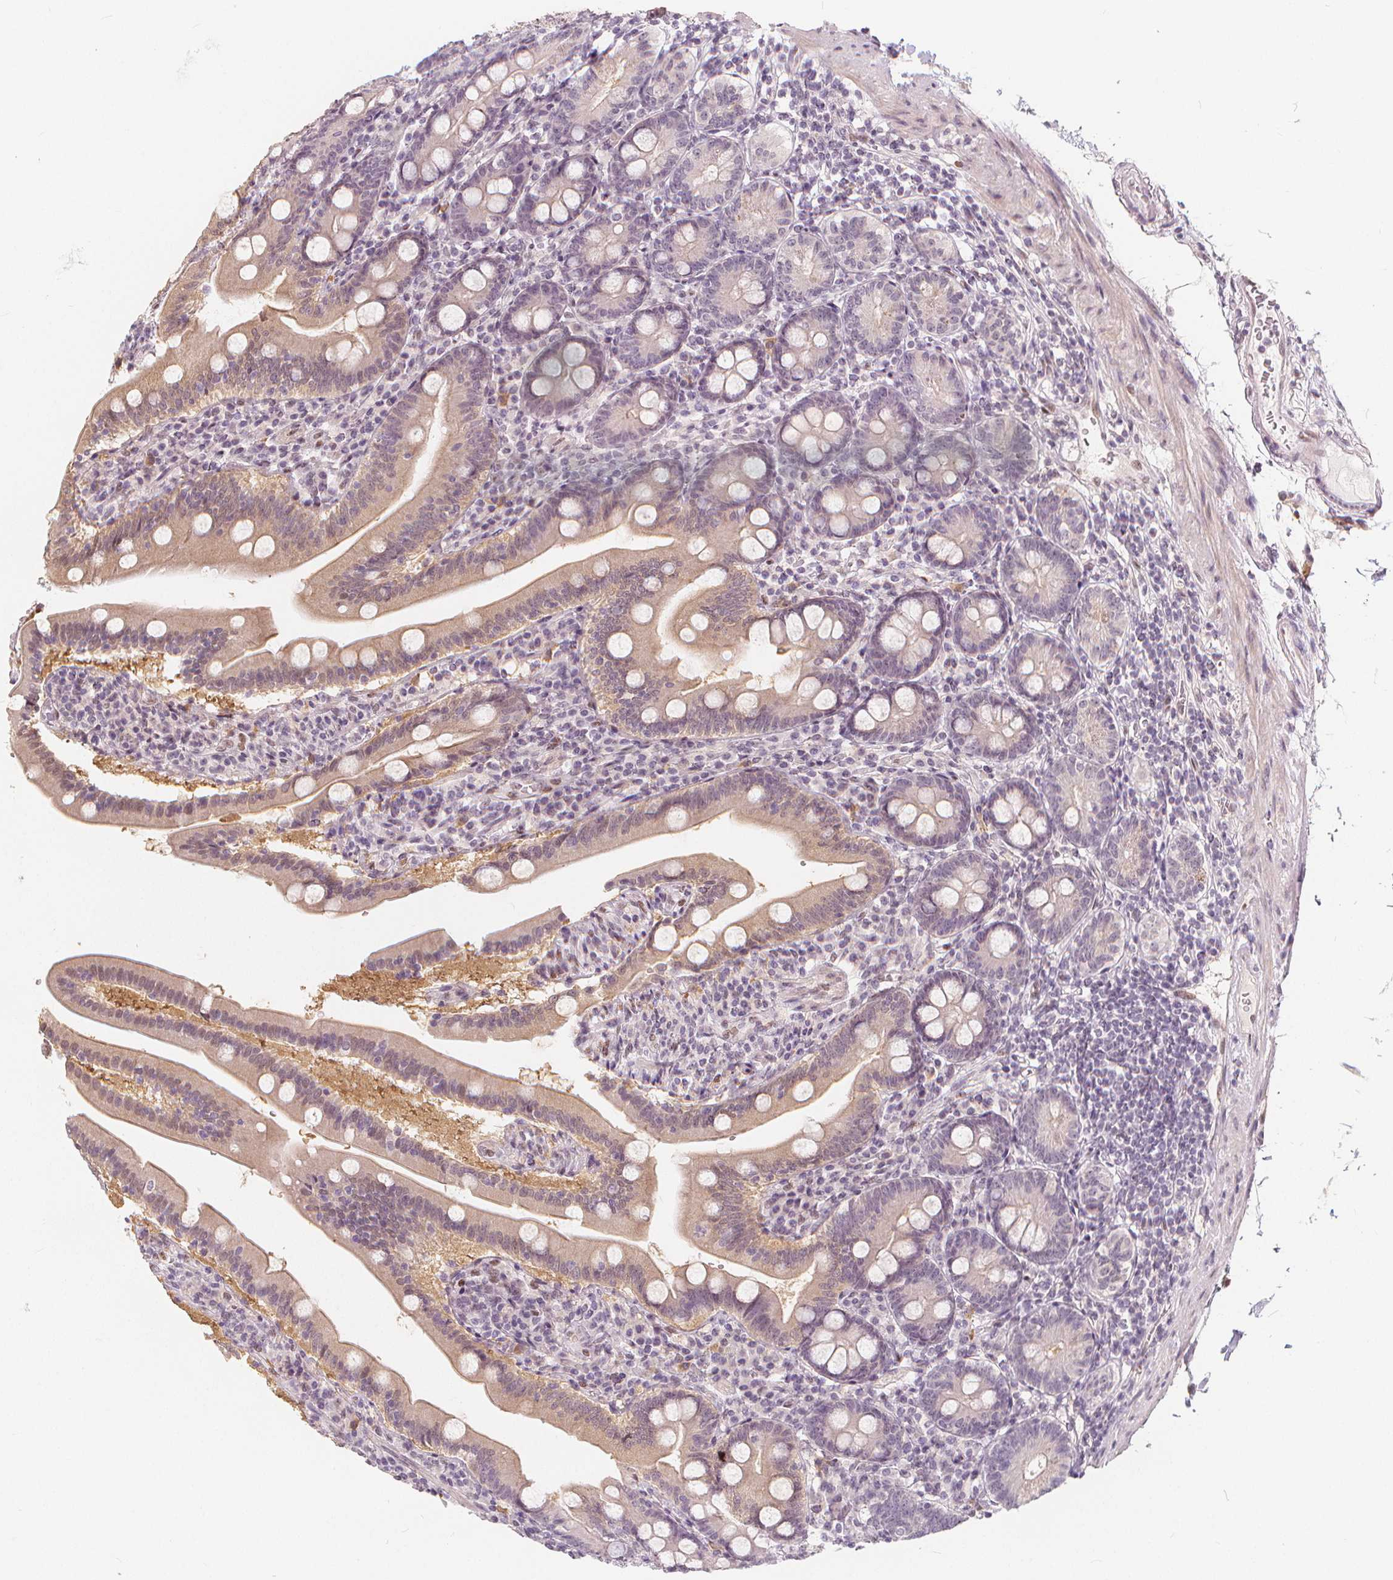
{"staining": {"intensity": "weak", "quantity": "25%-75%", "location": "cytoplasmic/membranous"}, "tissue": "duodenum", "cell_type": "Glandular cells", "image_type": "normal", "snomed": [{"axis": "morphology", "description": "Normal tissue, NOS"}, {"axis": "topography", "description": "Duodenum"}], "caption": "Human duodenum stained with a brown dye shows weak cytoplasmic/membranous positive positivity in about 25%-75% of glandular cells.", "gene": "DRC3", "patient": {"sex": "female", "age": 67}}